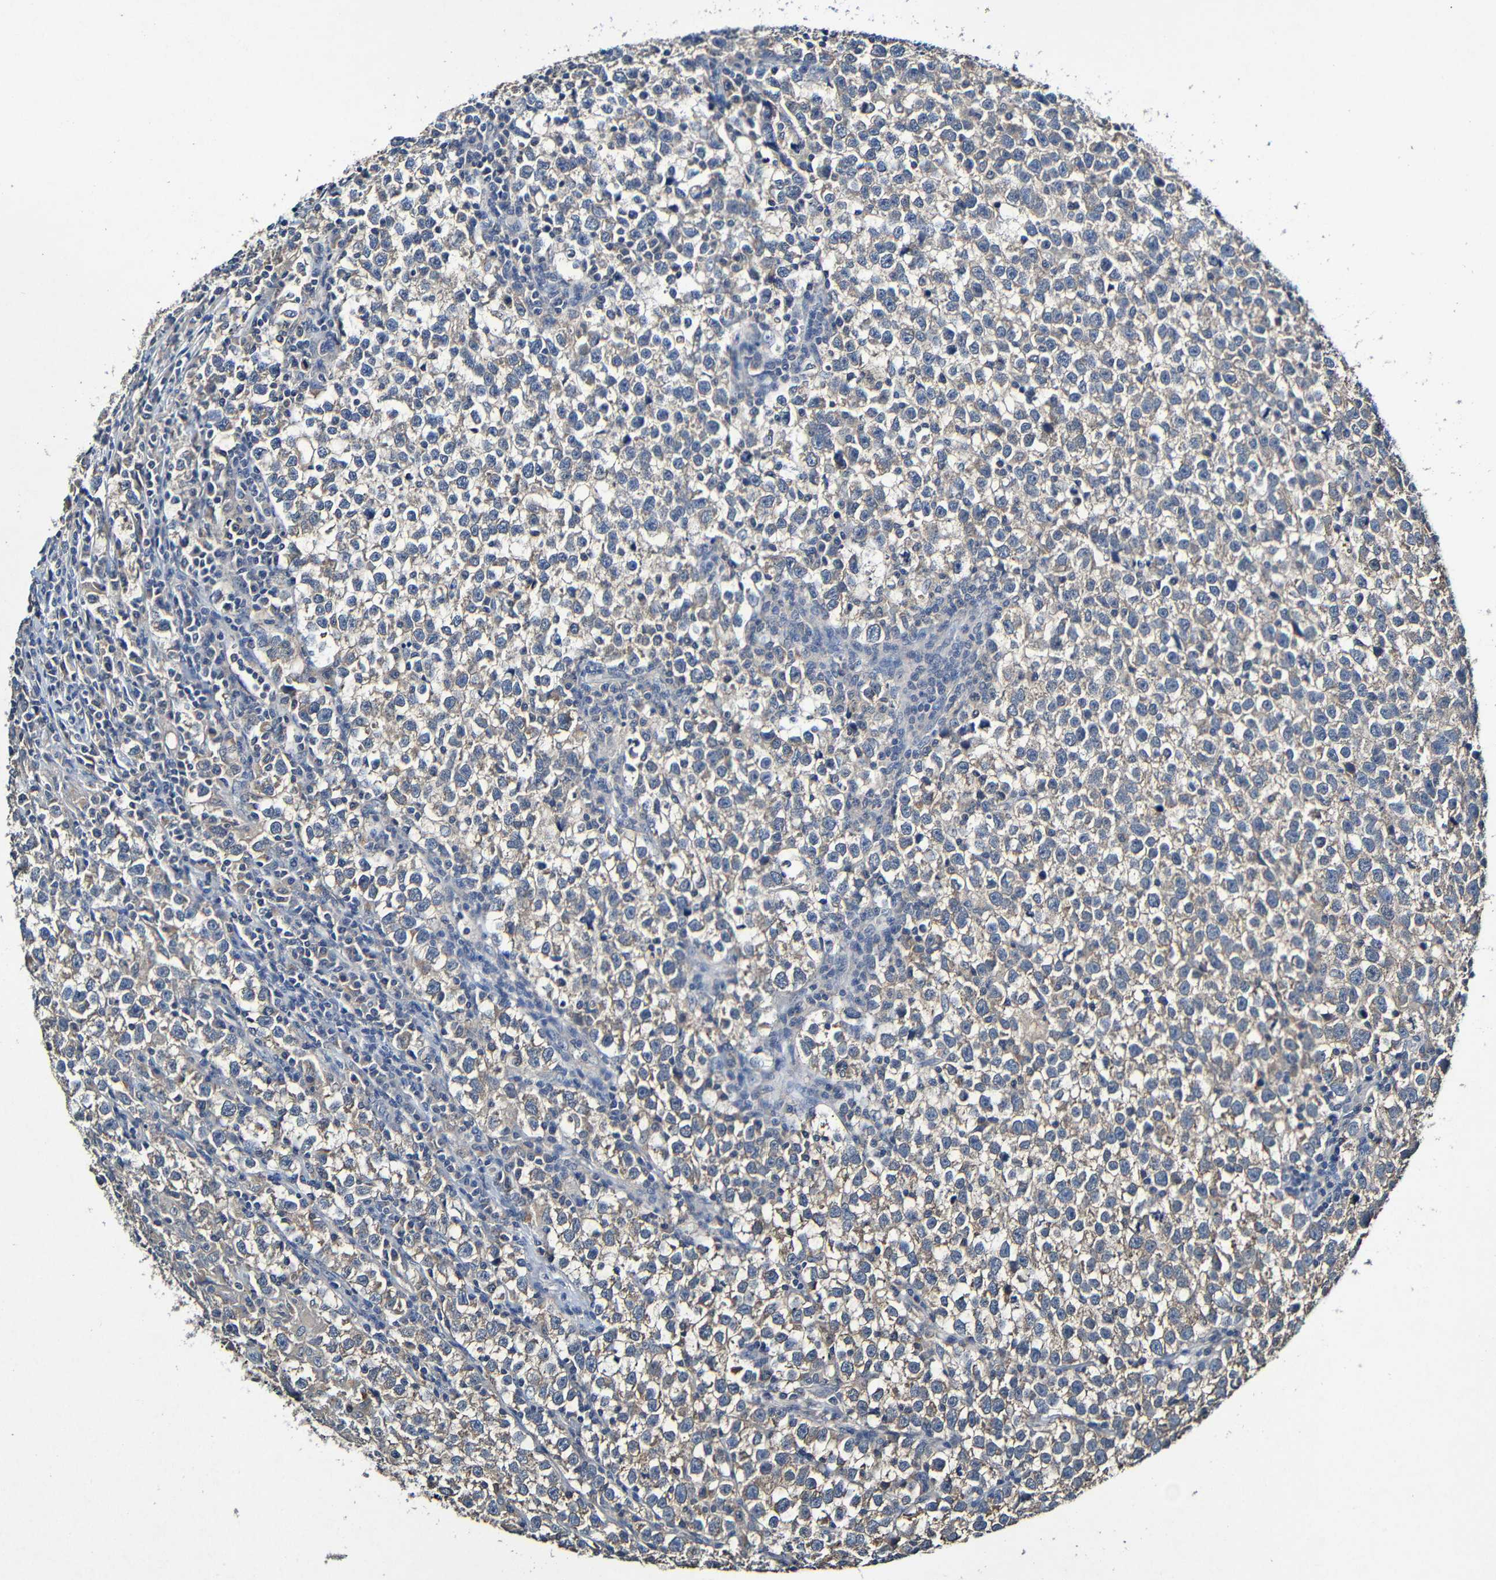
{"staining": {"intensity": "weak", "quantity": "<25%", "location": "cytoplasmic/membranous"}, "tissue": "testis cancer", "cell_type": "Tumor cells", "image_type": "cancer", "snomed": [{"axis": "morphology", "description": "Normal tissue, NOS"}, {"axis": "morphology", "description": "Seminoma, NOS"}, {"axis": "topography", "description": "Testis"}], "caption": "Tumor cells are negative for protein expression in human testis cancer.", "gene": "LRRC70", "patient": {"sex": "male", "age": 43}}